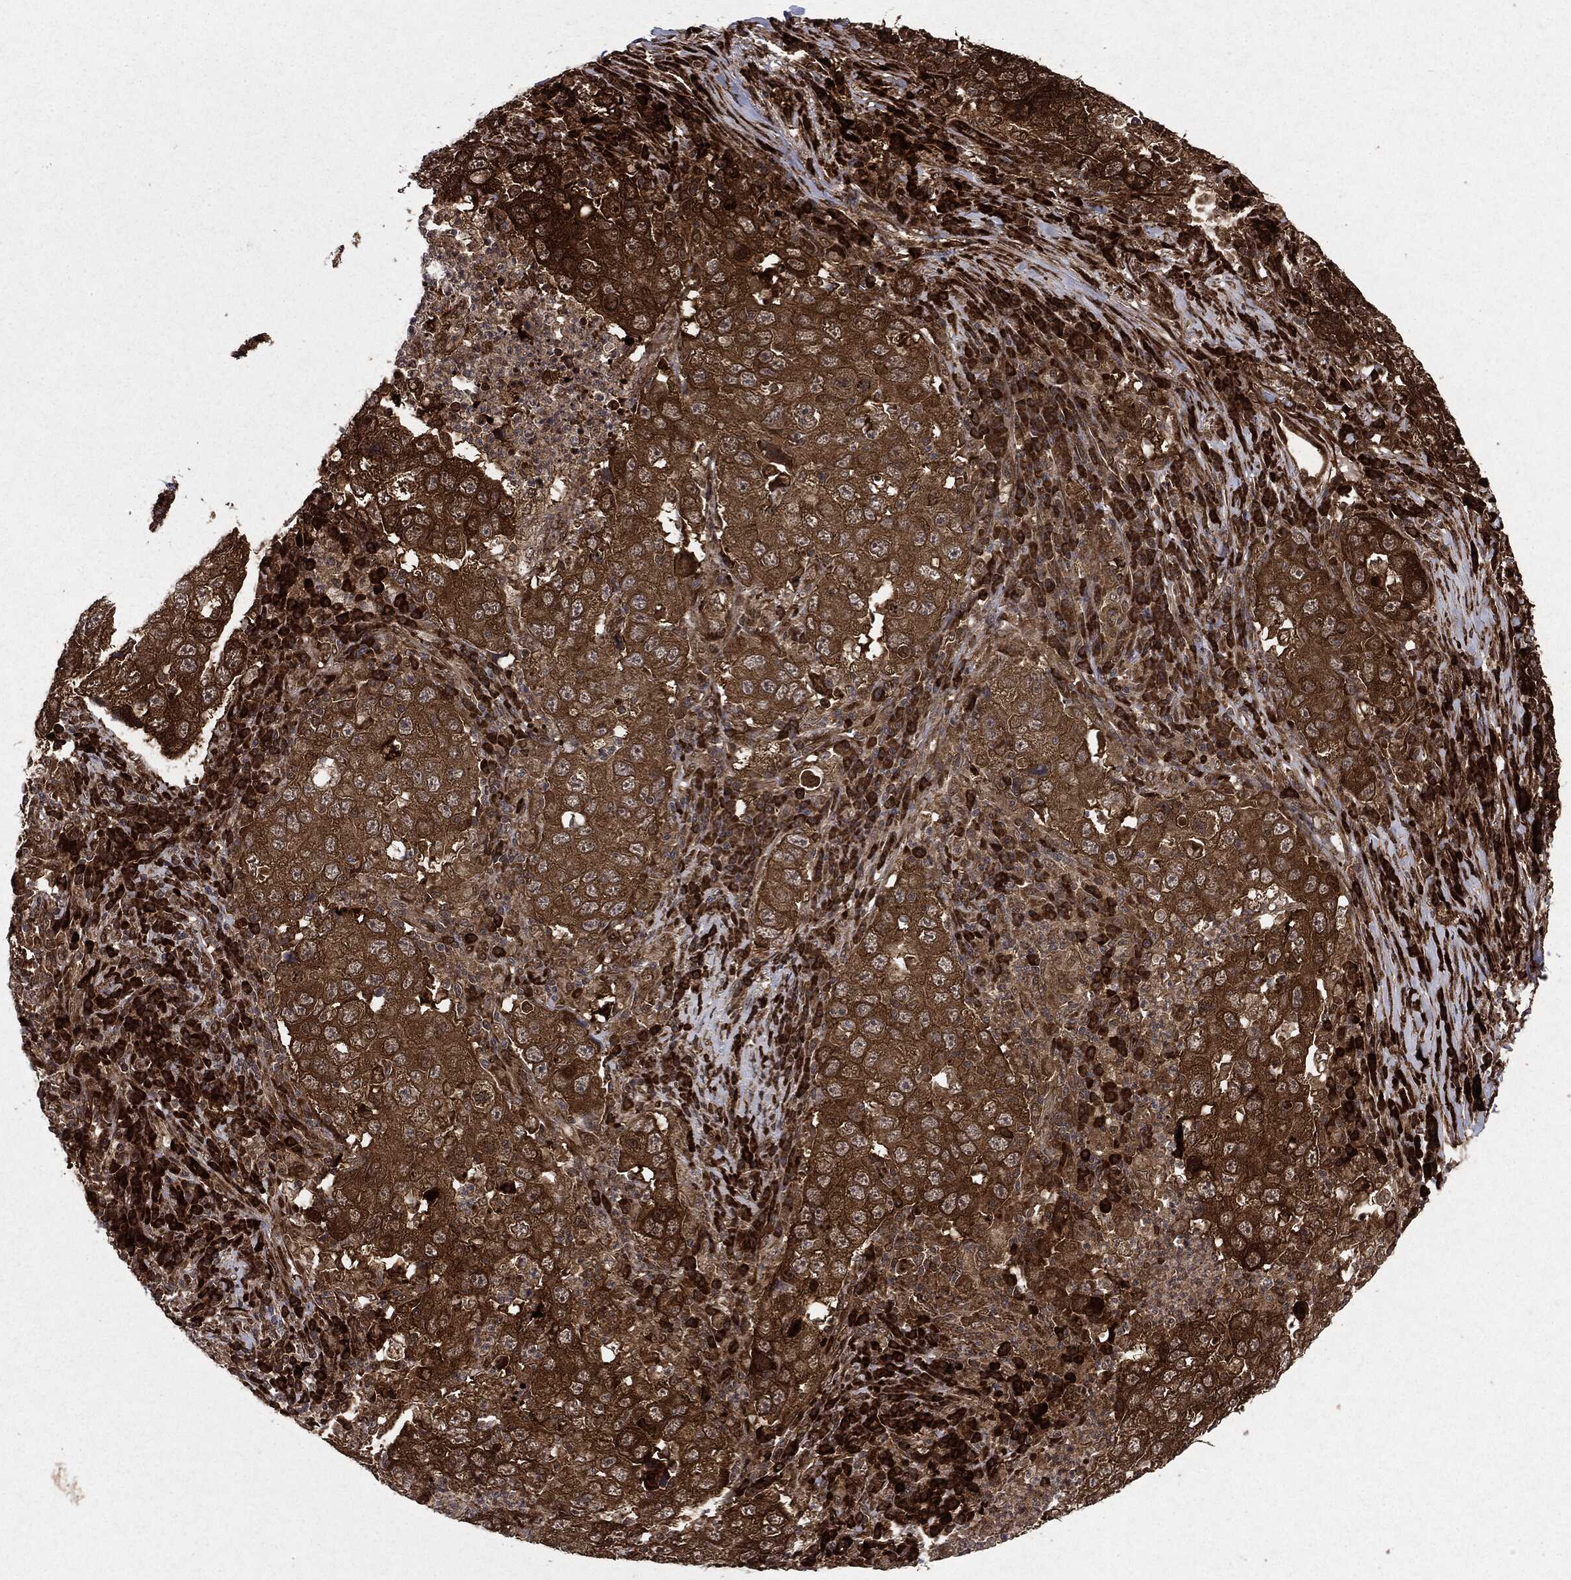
{"staining": {"intensity": "strong", "quantity": ">75%", "location": "cytoplasmic/membranous"}, "tissue": "lung cancer", "cell_type": "Tumor cells", "image_type": "cancer", "snomed": [{"axis": "morphology", "description": "Adenocarcinoma, NOS"}, {"axis": "topography", "description": "Lung"}], "caption": "Protein staining of lung cancer (adenocarcinoma) tissue reveals strong cytoplasmic/membranous staining in approximately >75% of tumor cells.", "gene": "OTUB1", "patient": {"sex": "male", "age": 73}}